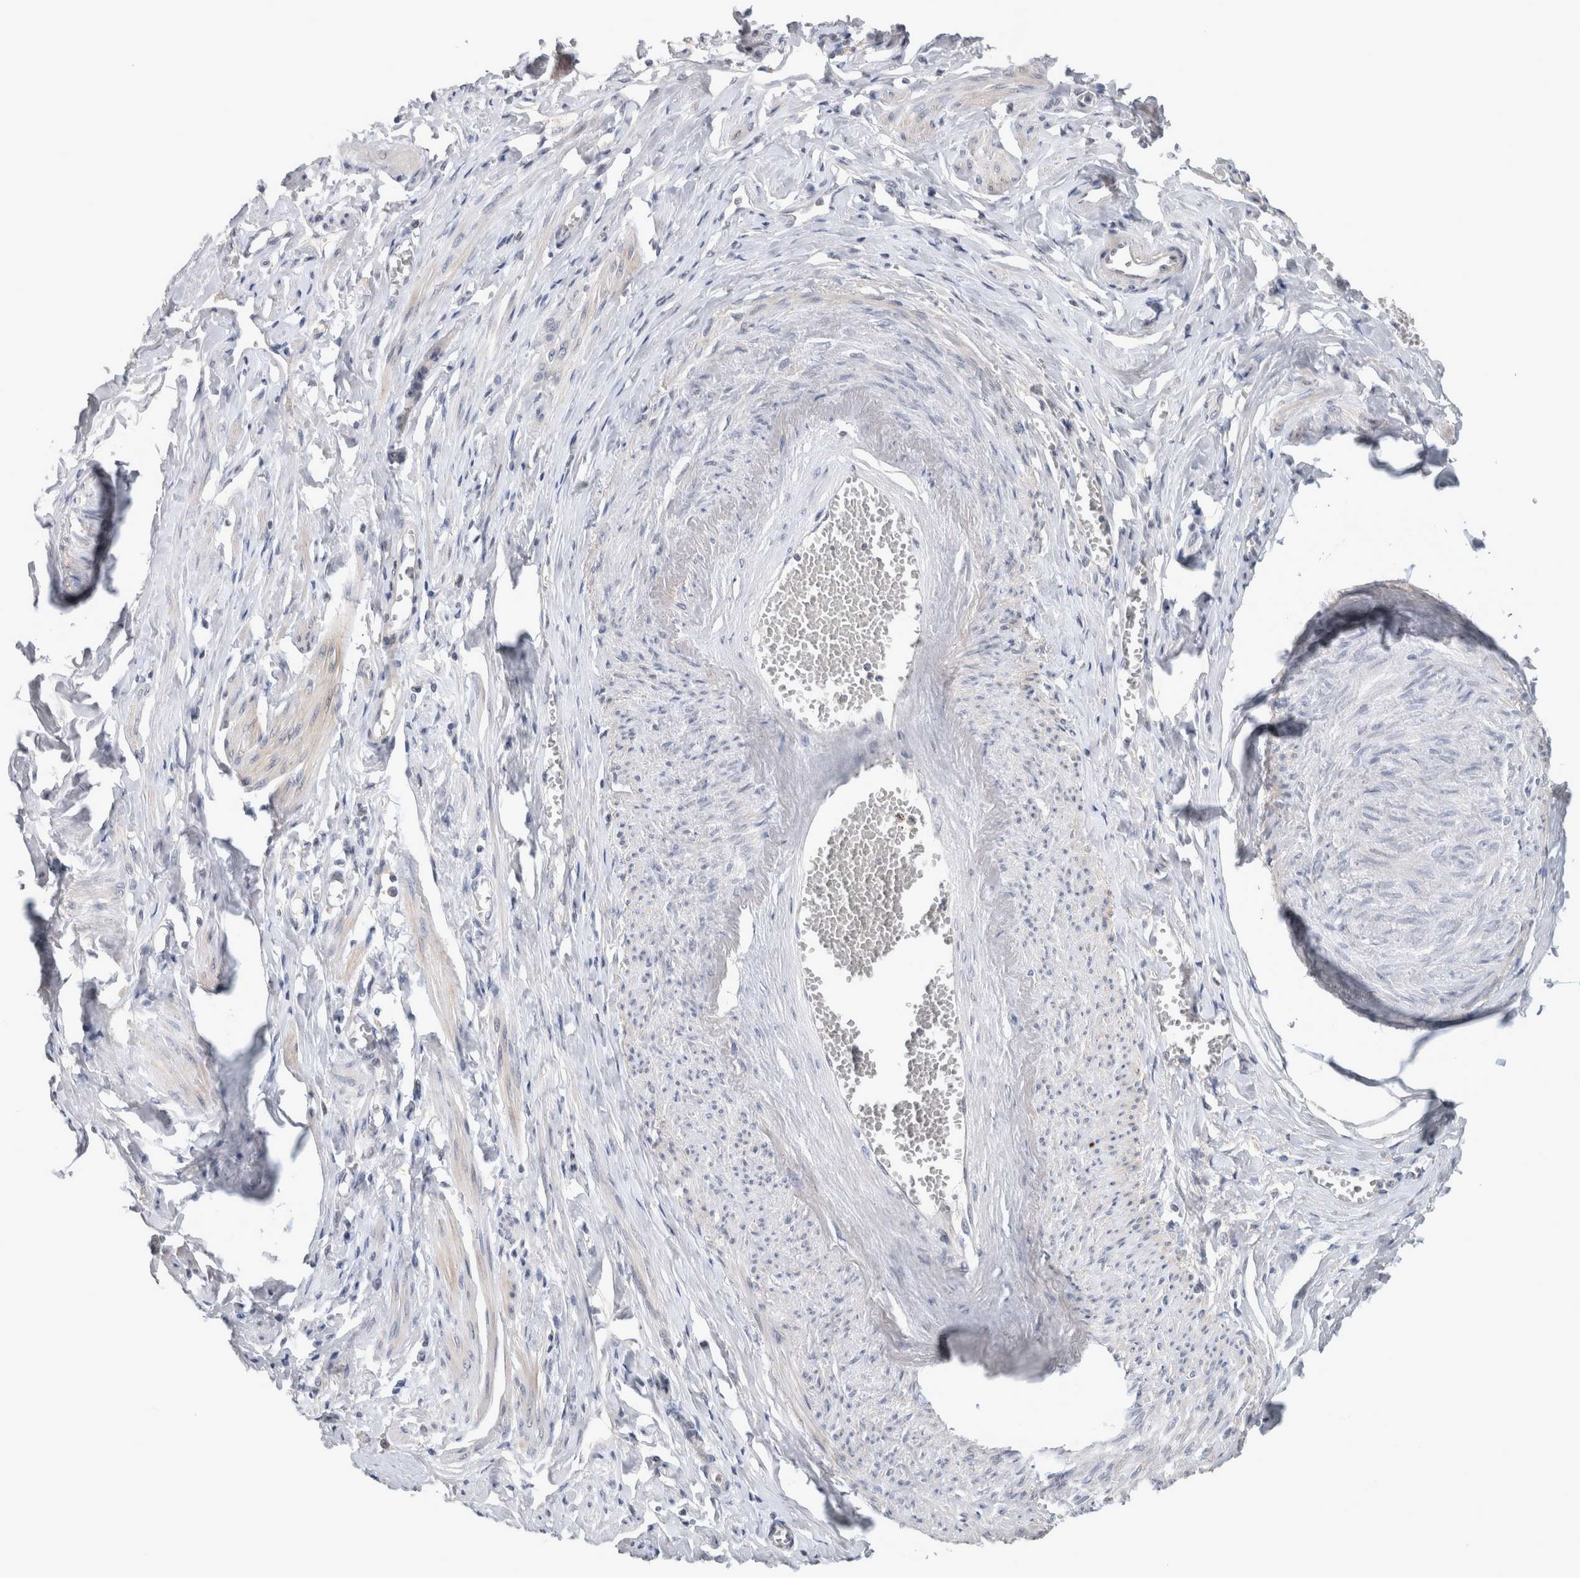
{"staining": {"intensity": "negative", "quantity": "none", "location": "none"}, "tissue": "adipose tissue", "cell_type": "Adipocytes", "image_type": "normal", "snomed": [{"axis": "morphology", "description": "Normal tissue, NOS"}, {"axis": "topography", "description": "Vascular tissue"}, {"axis": "topography", "description": "Fallopian tube"}, {"axis": "topography", "description": "Ovary"}], "caption": "Adipocytes show no significant expression in unremarkable adipose tissue. The staining was performed using DAB to visualize the protein expression in brown, while the nuclei were stained in blue with hematoxylin (Magnification: 20x).", "gene": "RBM28", "patient": {"sex": "female", "age": 67}}